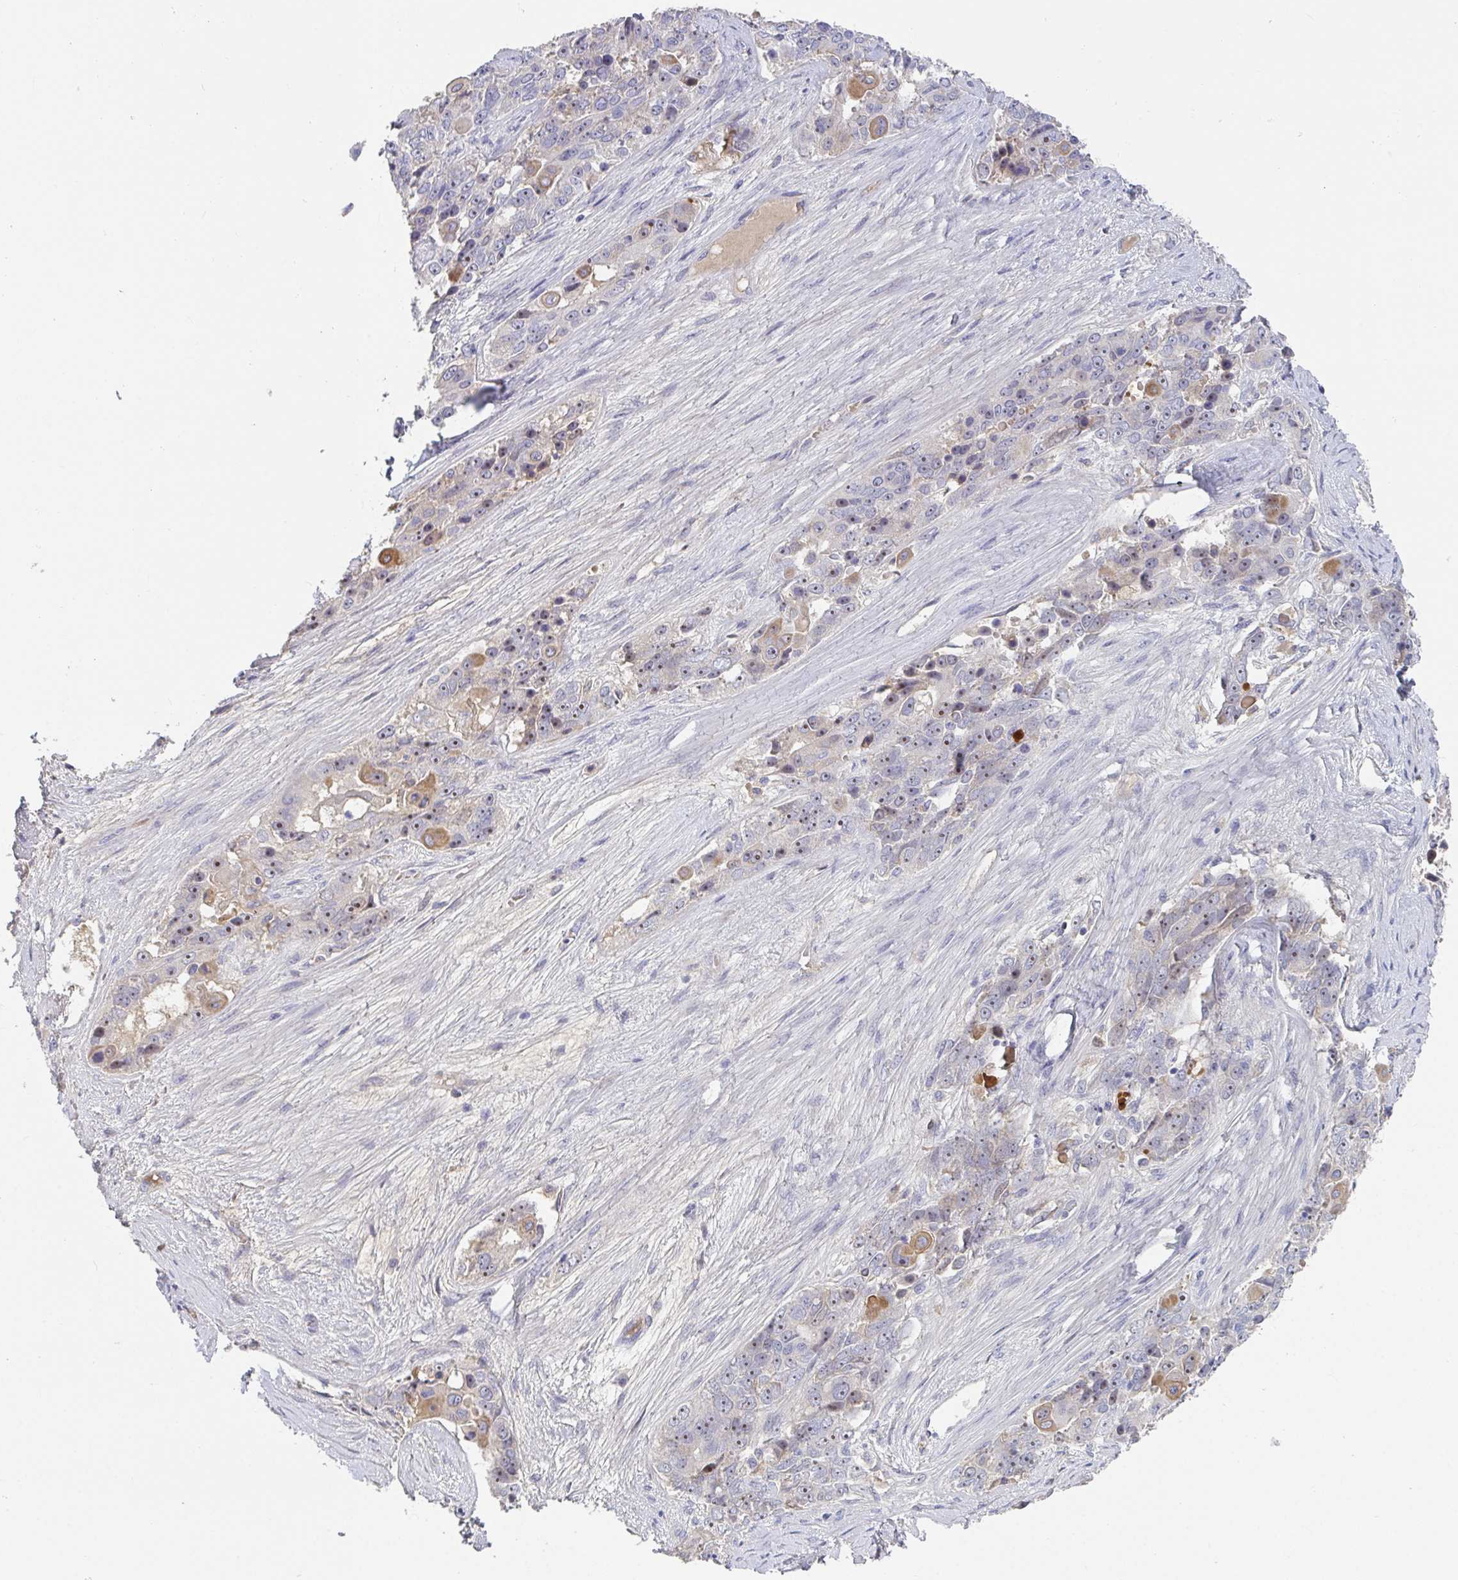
{"staining": {"intensity": "moderate", "quantity": "<25%", "location": "cytoplasmic/membranous"}, "tissue": "ovarian cancer", "cell_type": "Tumor cells", "image_type": "cancer", "snomed": [{"axis": "morphology", "description": "Carcinoma, endometroid"}, {"axis": "topography", "description": "Ovary"}], "caption": "Protein expression analysis of human ovarian cancer (endometroid carcinoma) reveals moderate cytoplasmic/membranous staining in approximately <25% of tumor cells.", "gene": "ANO5", "patient": {"sex": "female", "age": 51}}